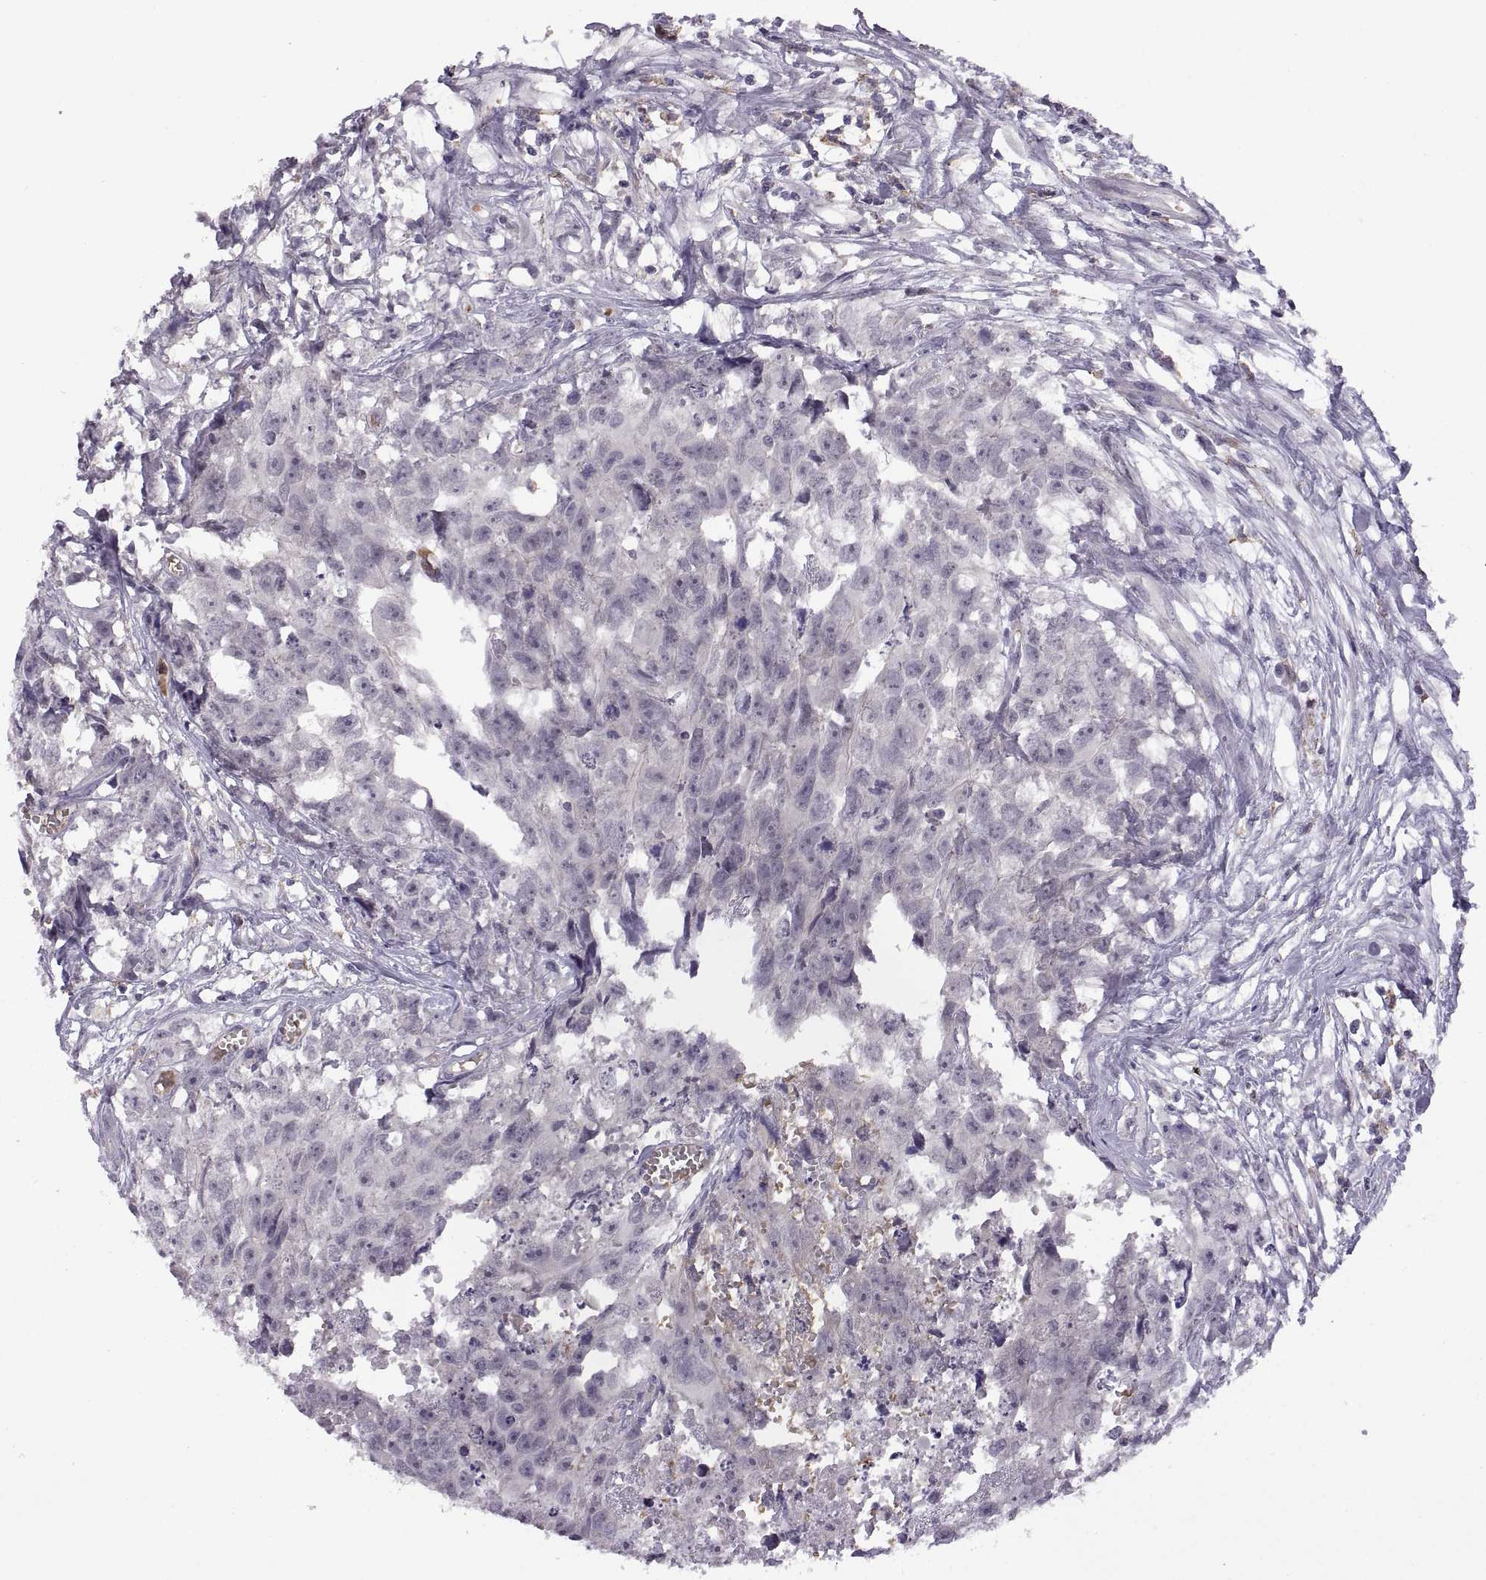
{"staining": {"intensity": "negative", "quantity": "none", "location": "none"}, "tissue": "testis cancer", "cell_type": "Tumor cells", "image_type": "cancer", "snomed": [{"axis": "morphology", "description": "Carcinoma, Embryonal, NOS"}, {"axis": "morphology", "description": "Teratoma, malignant, NOS"}, {"axis": "topography", "description": "Testis"}], "caption": "Malignant teratoma (testis) was stained to show a protein in brown. There is no significant staining in tumor cells.", "gene": "MEIOC", "patient": {"sex": "male", "age": 44}}